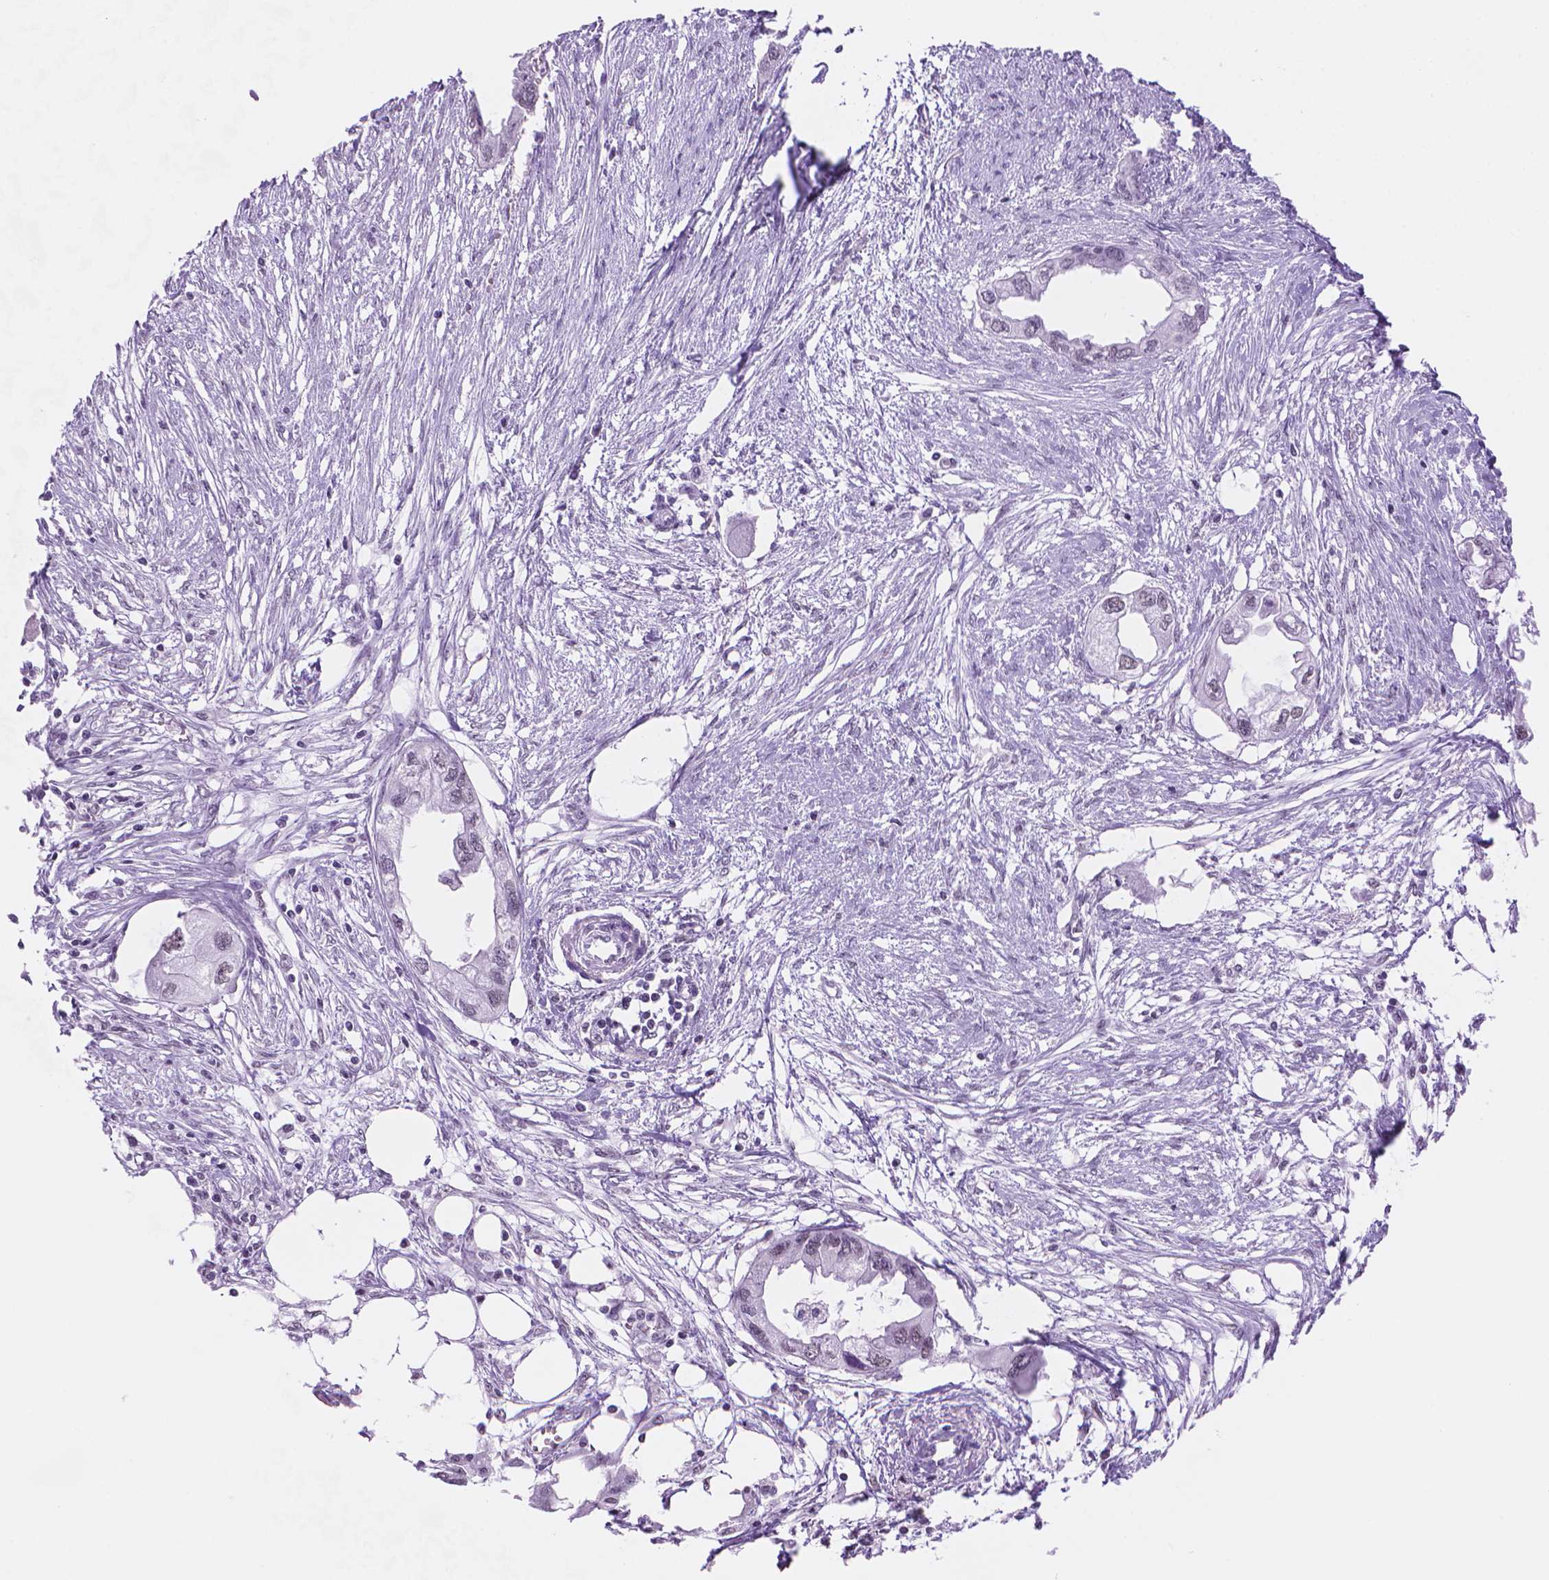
{"staining": {"intensity": "negative", "quantity": "none", "location": "none"}, "tissue": "endometrial cancer", "cell_type": "Tumor cells", "image_type": "cancer", "snomed": [{"axis": "morphology", "description": "Adenocarcinoma, NOS"}, {"axis": "morphology", "description": "Adenocarcinoma, metastatic, NOS"}, {"axis": "topography", "description": "Adipose tissue"}, {"axis": "topography", "description": "Endometrium"}], "caption": "Tumor cells are negative for brown protein staining in endometrial metastatic adenocarcinoma.", "gene": "RPA4", "patient": {"sex": "female", "age": 67}}